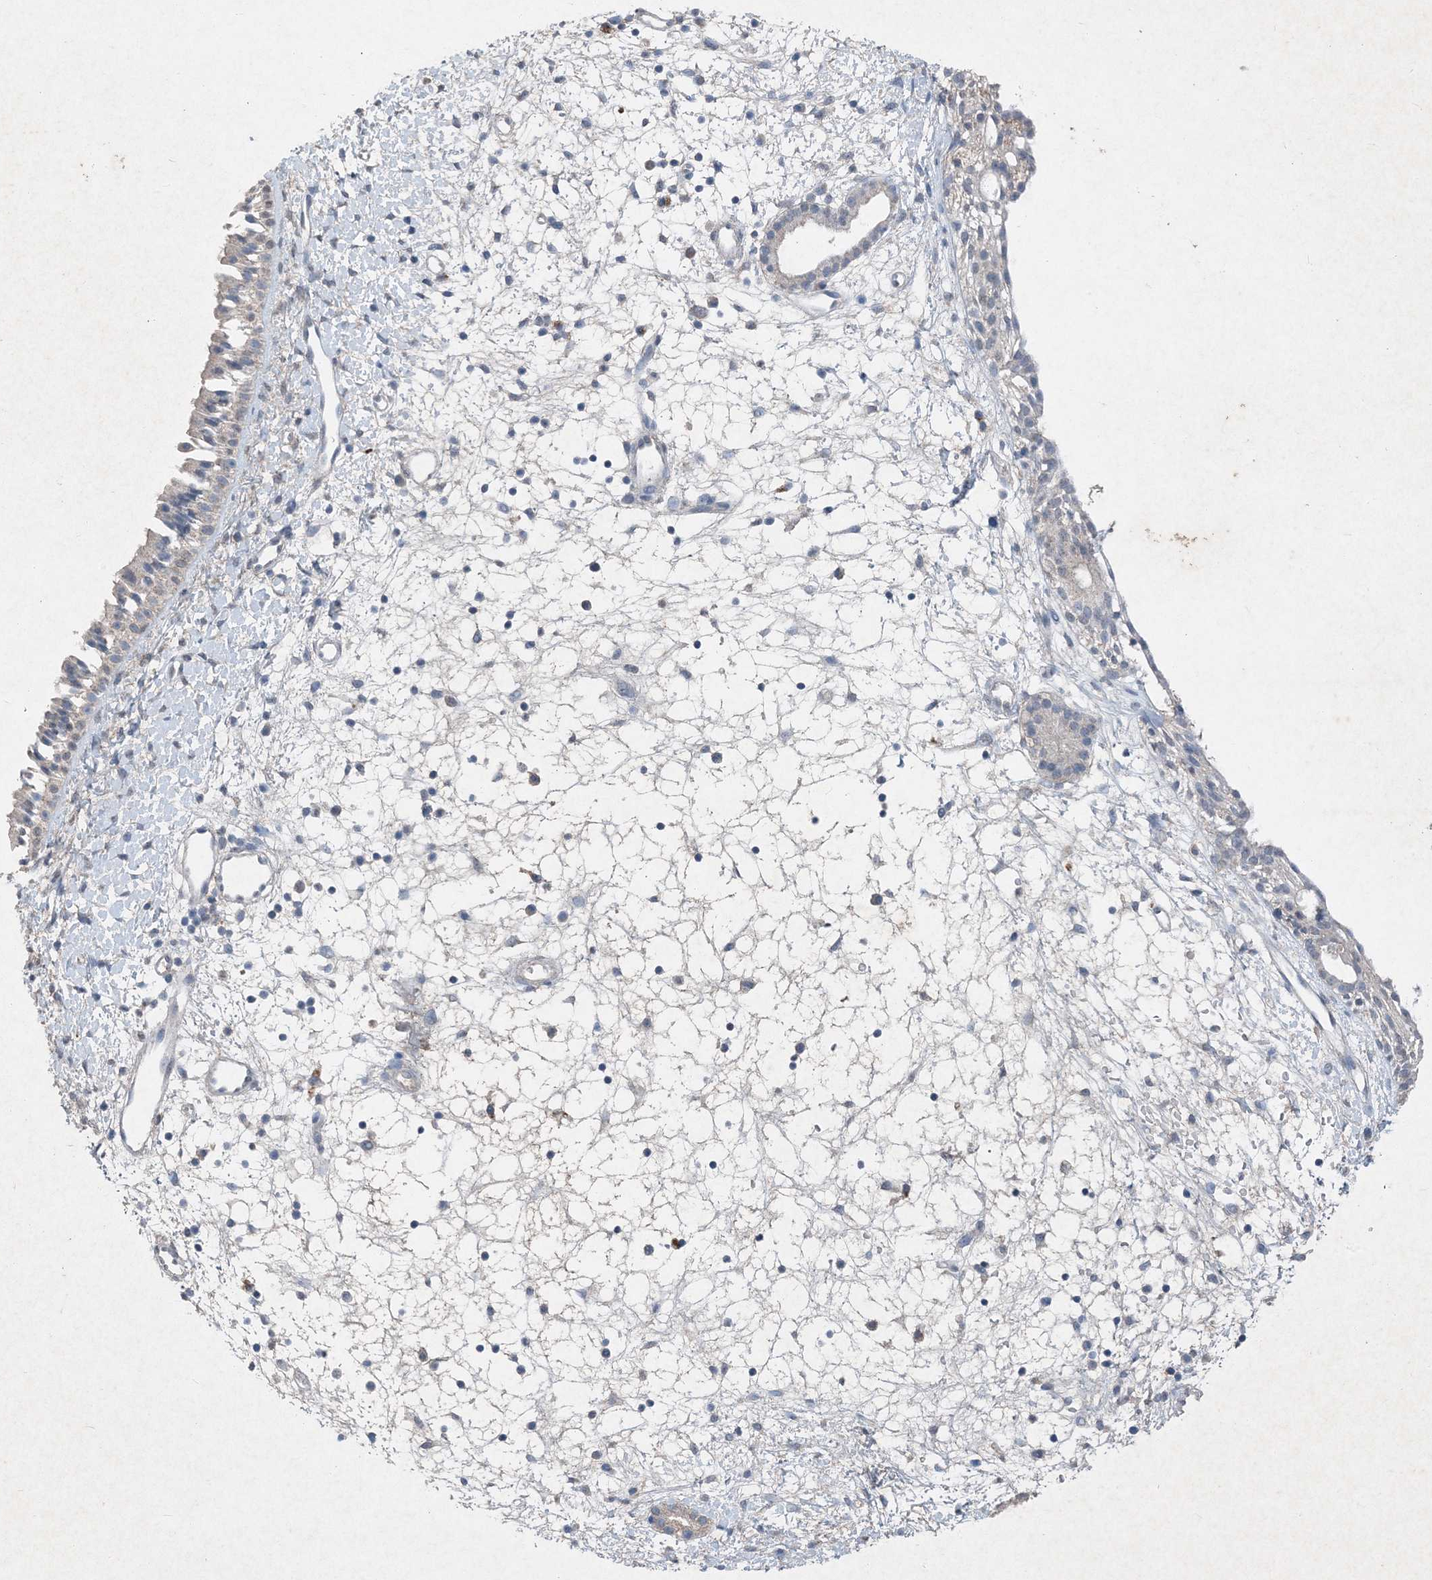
{"staining": {"intensity": "weak", "quantity": "<25%", "location": "cytoplasmic/membranous"}, "tissue": "nasopharynx", "cell_type": "Respiratory epithelial cells", "image_type": "normal", "snomed": [{"axis": "morphology", "description": "Normal tissue, NOS"}, {"axis": "topography", "description": "Nasopharynx"}], "caption": "The micrograph shows no staining of respiratory epithelial cells in benign nasopharynx.", "gene": "FCN3", "patient": {"sex": "male", "age": 22}}